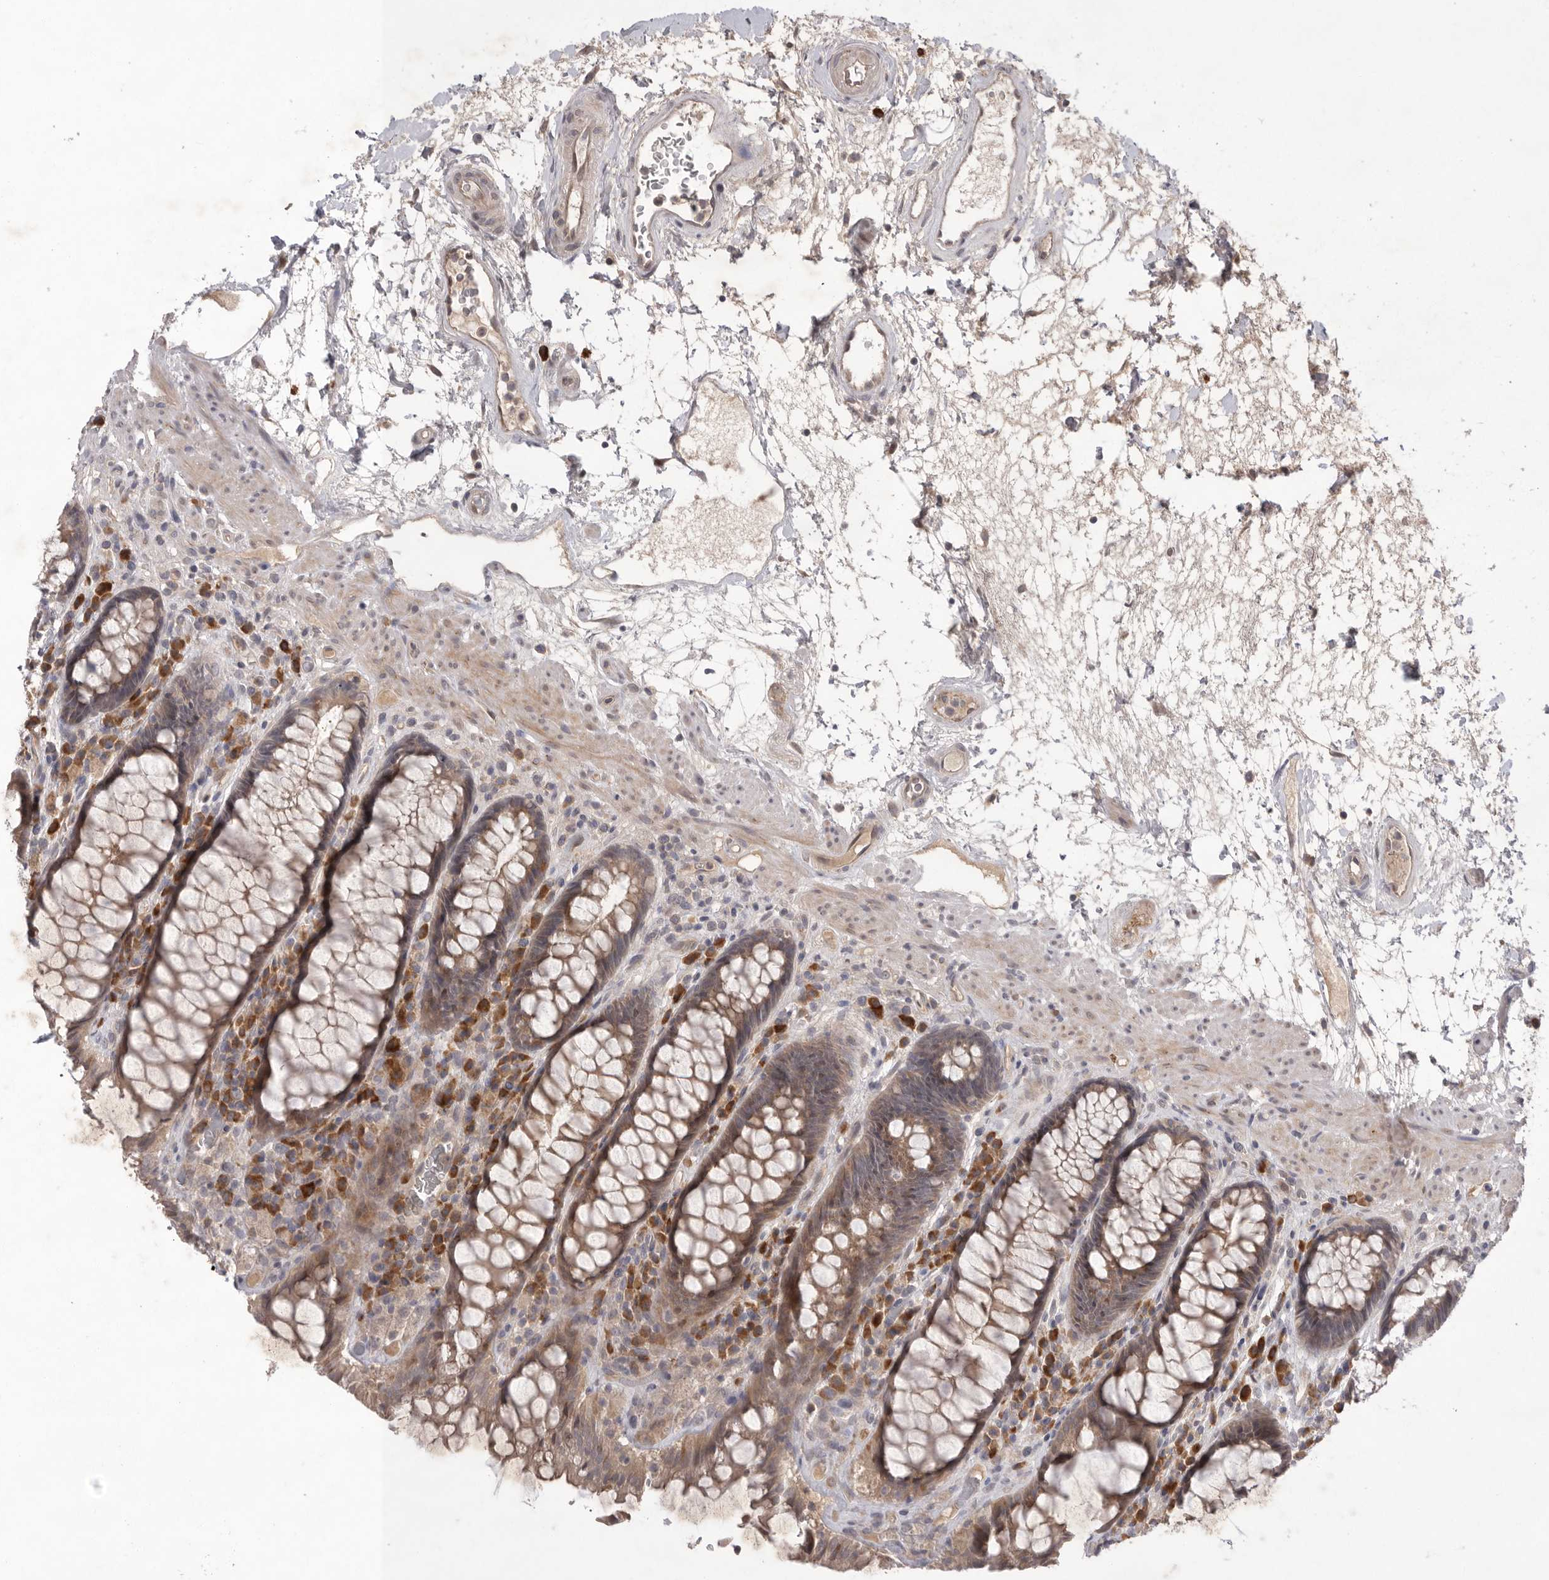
{"staining": {"intensity": "moderate", "quantity": ">75%", "location": "cytoplasmic/membranous"}, "tissue": "rectum", "cell_type": "Glandular cells", "image_type": "normal", "snomed": [{"axis": "morphology", "description": "Normal tissue, NOS"}, {"axis": "topography", "description": "Rectum"}], "caption": "An immunohistochemistry image of unremarkable tissue is shown. Protein staining in brown highlights moderate cytoplasmic/membranous positivity in rectum within glandular cells. (DAB (3,3'-diaminobenzidine) = brown stain, brightfield microscopy at high magnification).", "gene": "NRCAM", "patient": {"sex": "male", "age": 64}}